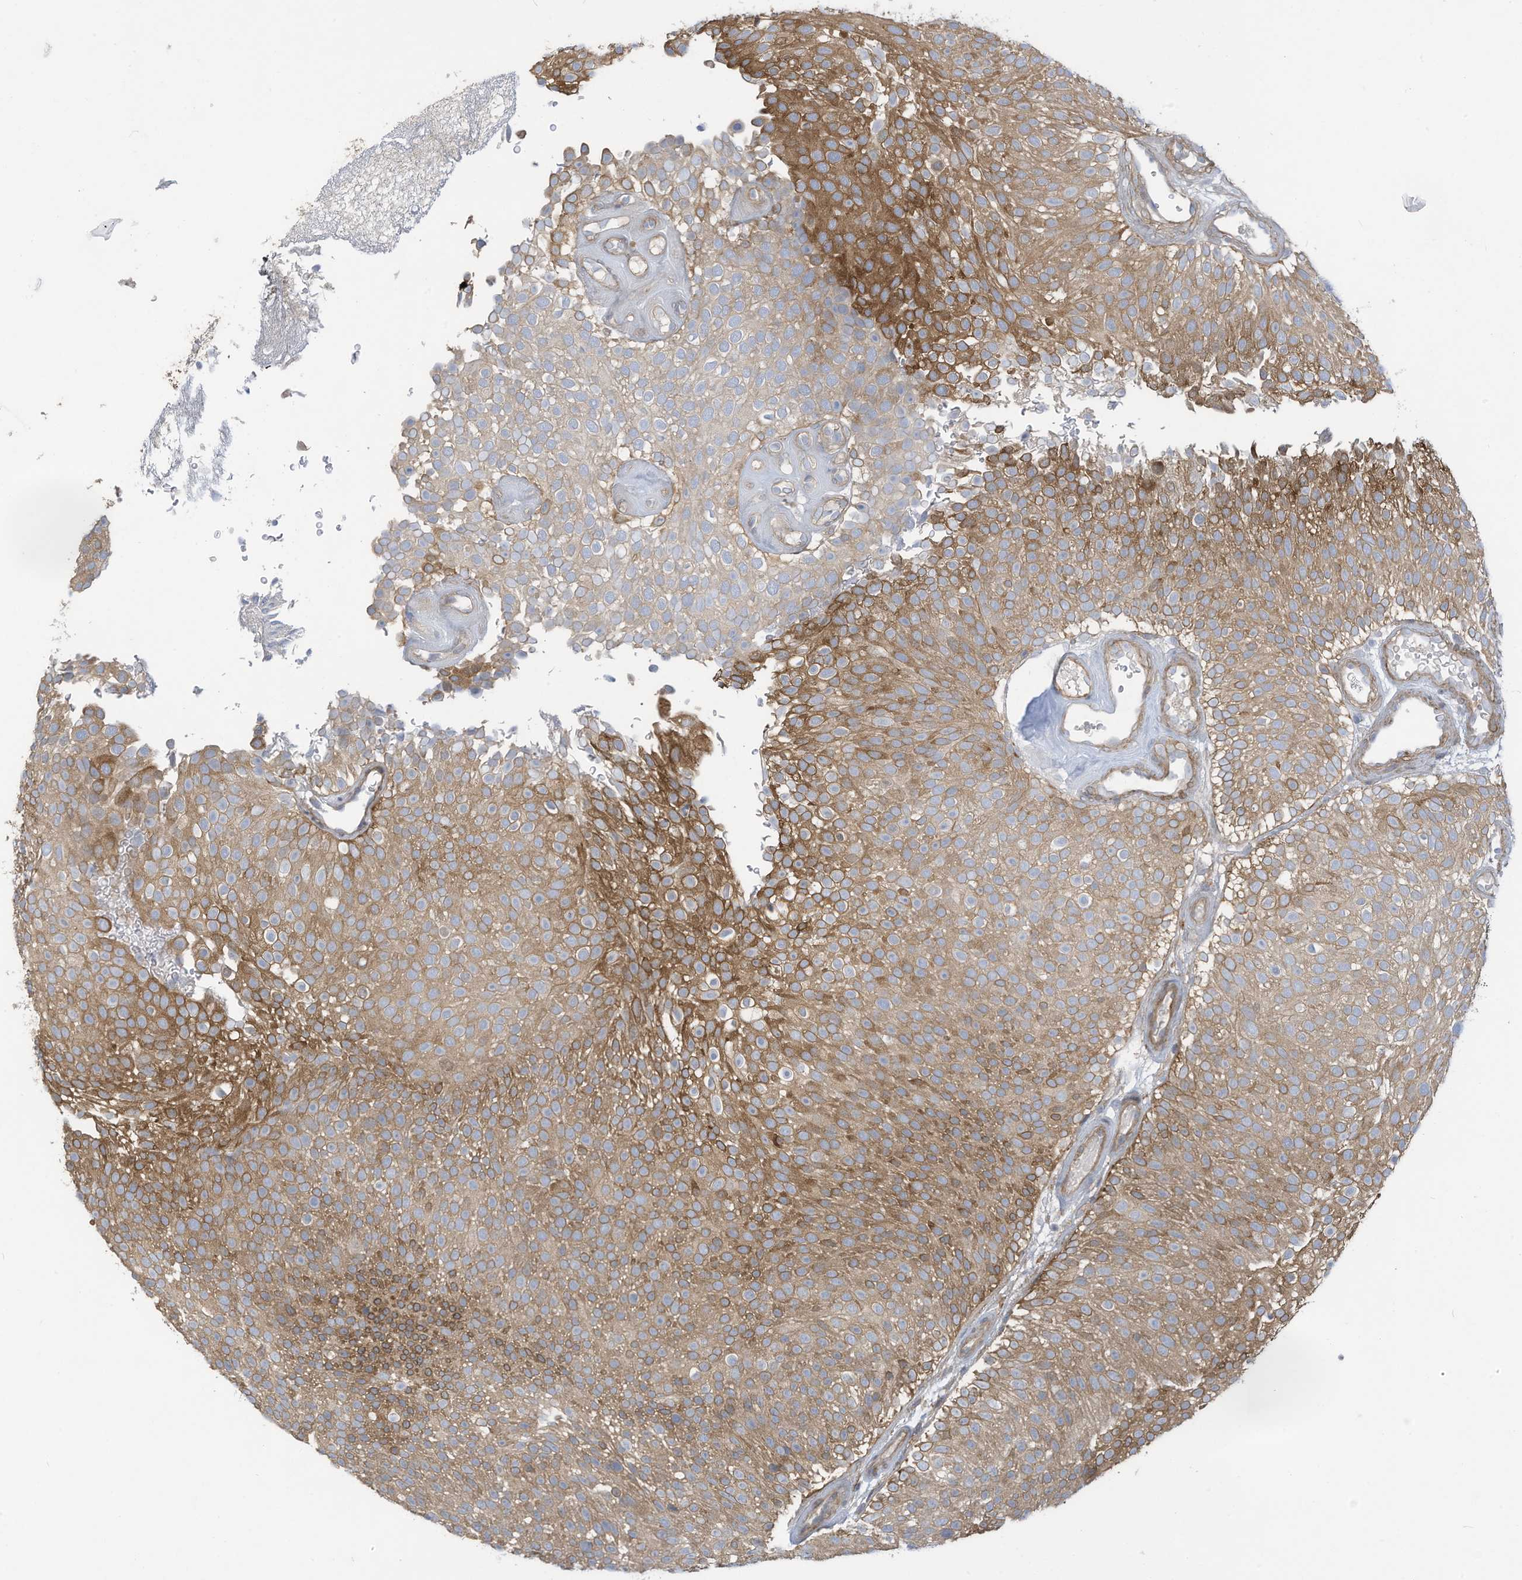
{"staining": {"intensity": "moderate", "quantity": ">75%", "location": "cytoplasmic/membranous"}, "tissue": "urothelial cancer", "cell_type": "Tumor cells", "image_type": "cancer", "snomed": [{"axis": "morphology", "description": "Urothelial carcinoma, Low grade"}, {"axis": "topography", "description": "Urinary bladder"}], "caption": "Urothelial cancer tissue exhibits moderate cytoplasmic/membranous positivity in approximately >75% of tumor cells", "gene": "ADI1", "patient": {"sex": "male", "age": 78}}